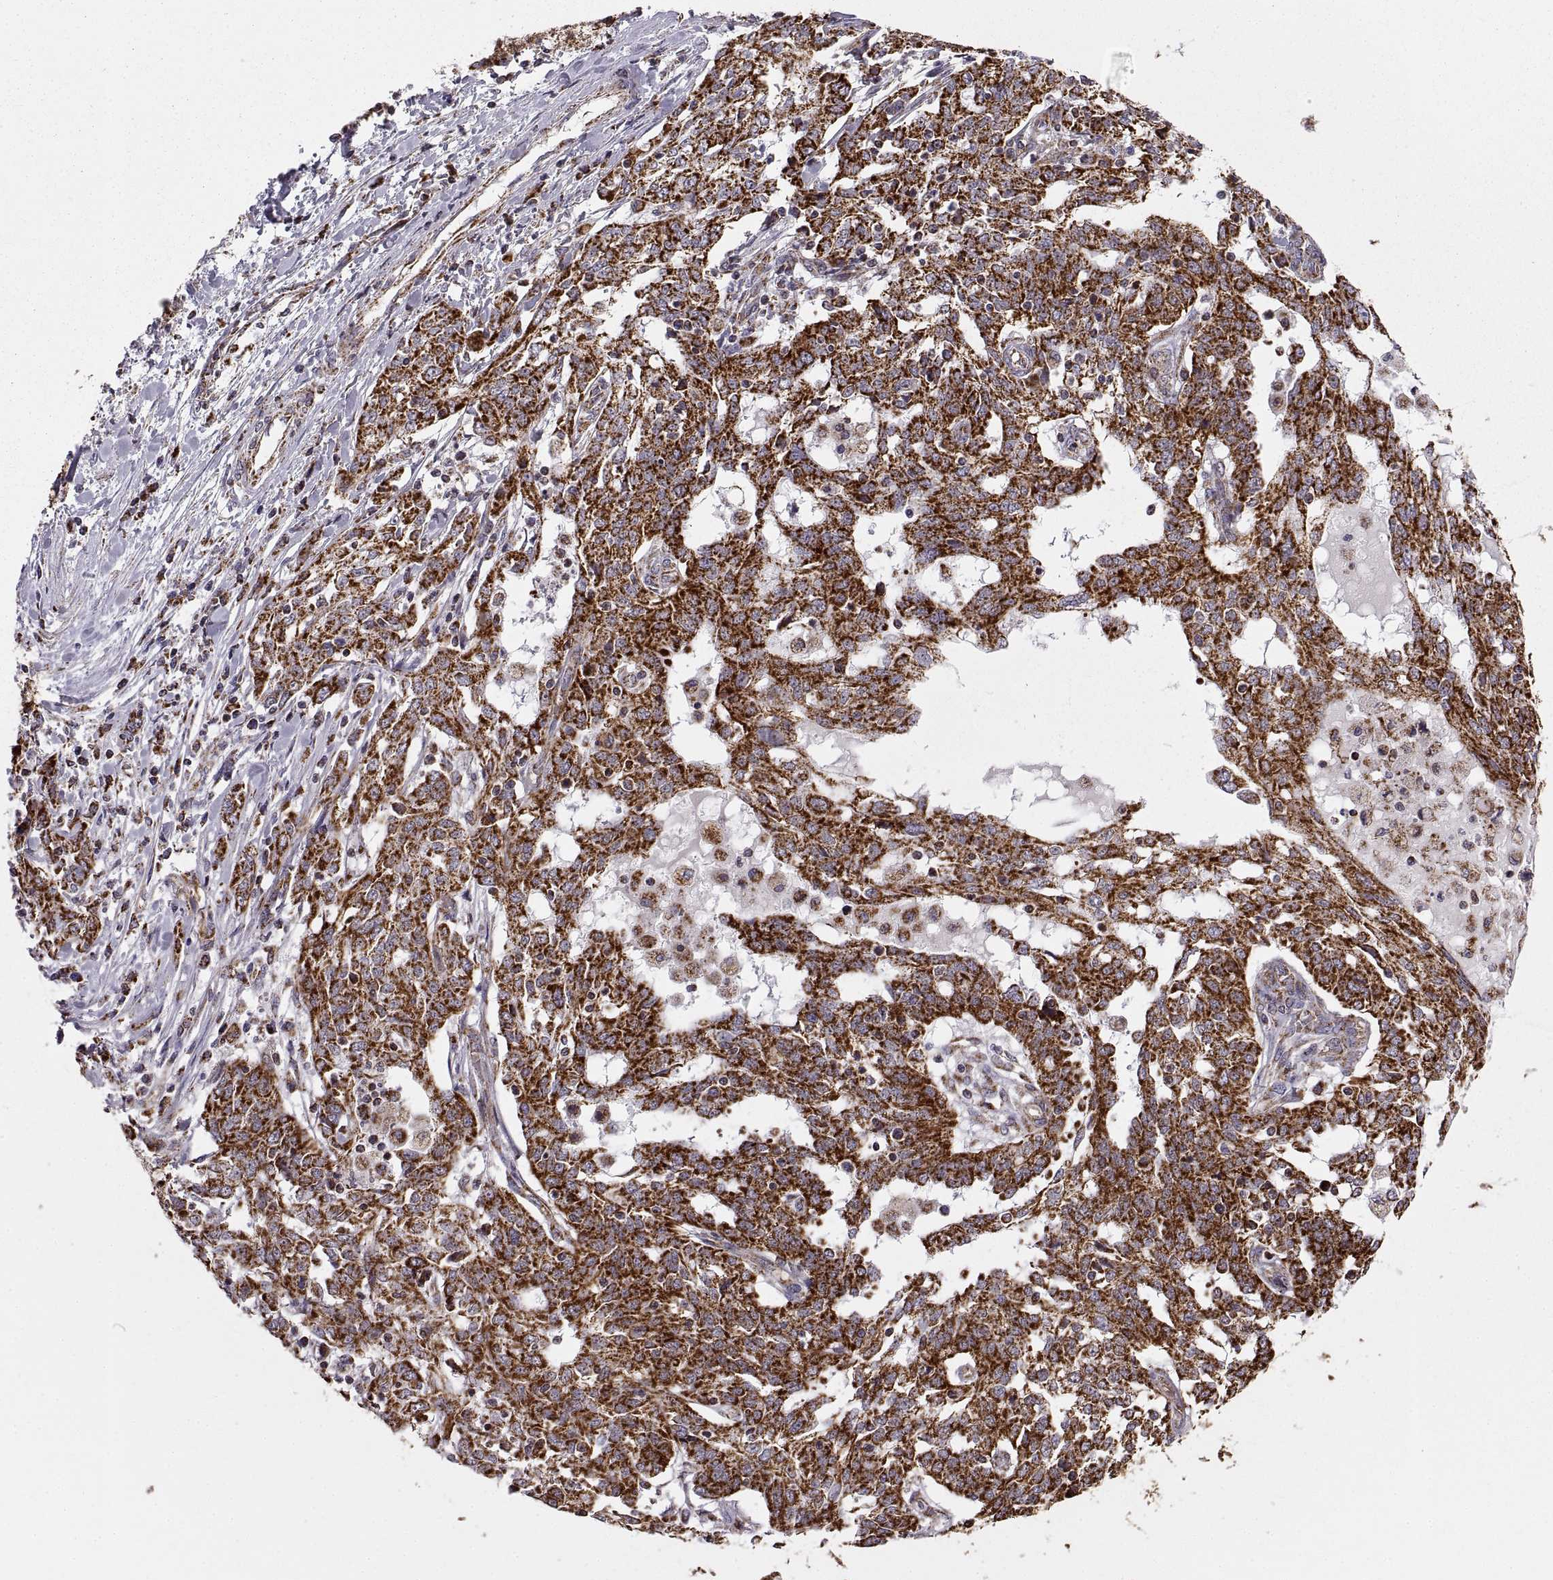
{"staining": {"intensity": "strong", "quantity": ">75%", "location": "cytoplasmic/membranous"}, "tissue": "ovarian cancer", "cell_type": "Tumor cells", "image_type": "cancer", "snomed": [{"axis": "morphology", "description": "Cystadenocarcinoma, serous, NOS"}, {"axis": "topography", "description": "Ovary"}], "caption": "Immunohistochemistry histopathology image of neoplastic tissue: human serous cystadenocarcinoma (ovarian) stained using immunohistochemistry (IHC) reveals high levels of strong protein expression localized specifically in the cytoplasmic/membranous of tumor cells, appearing as a cytoplasmic/membranous brown color.", "gene": "ARSD", "patient": {"sex": "female", "age": 67}}